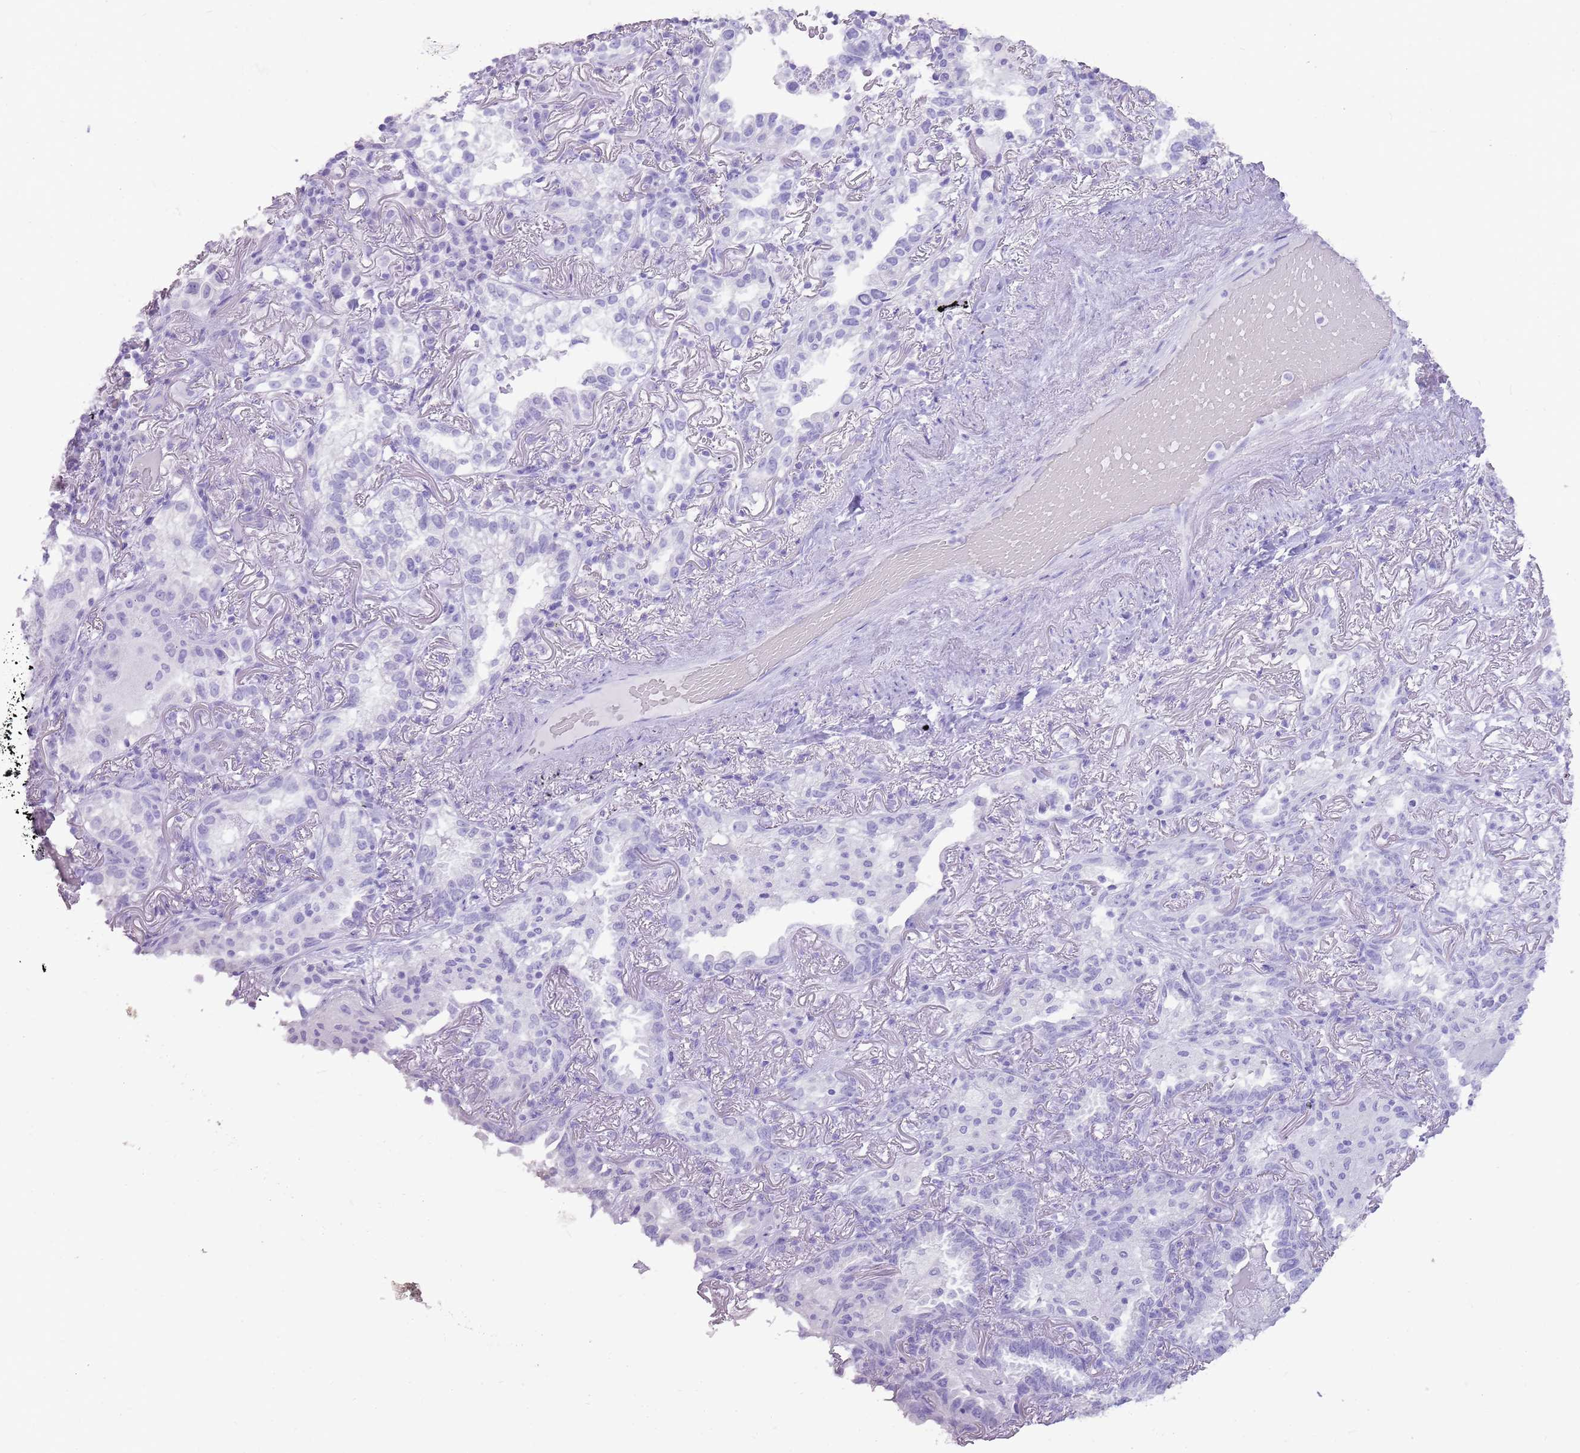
{"staining": {"intensity": "negative", "quantity": "none", "location": "none"}, "tissue": "lung cancer", "cell_type": "Tumor cells", "image_type": "cancer", "snomed": [{"axis": "morphology", "description": "Adenocarcinoma, NOS"}, {"axis": "topography", "description": "Lung"}], "caption": "Immunohistochemistry (IHC) image of human adenocarcinoma (lung) stained for a protein (brown), which displays no positivity in tumor cells. The staining was performed using DAB (3,3'-diaminobenzidine) to visualize the protein expression in brown, while the nuclei were stained in blue with hematoxylin (Magnification: 20x).", "gene": "NBPF3", "patient": {"sex": "female", "age": 69}}